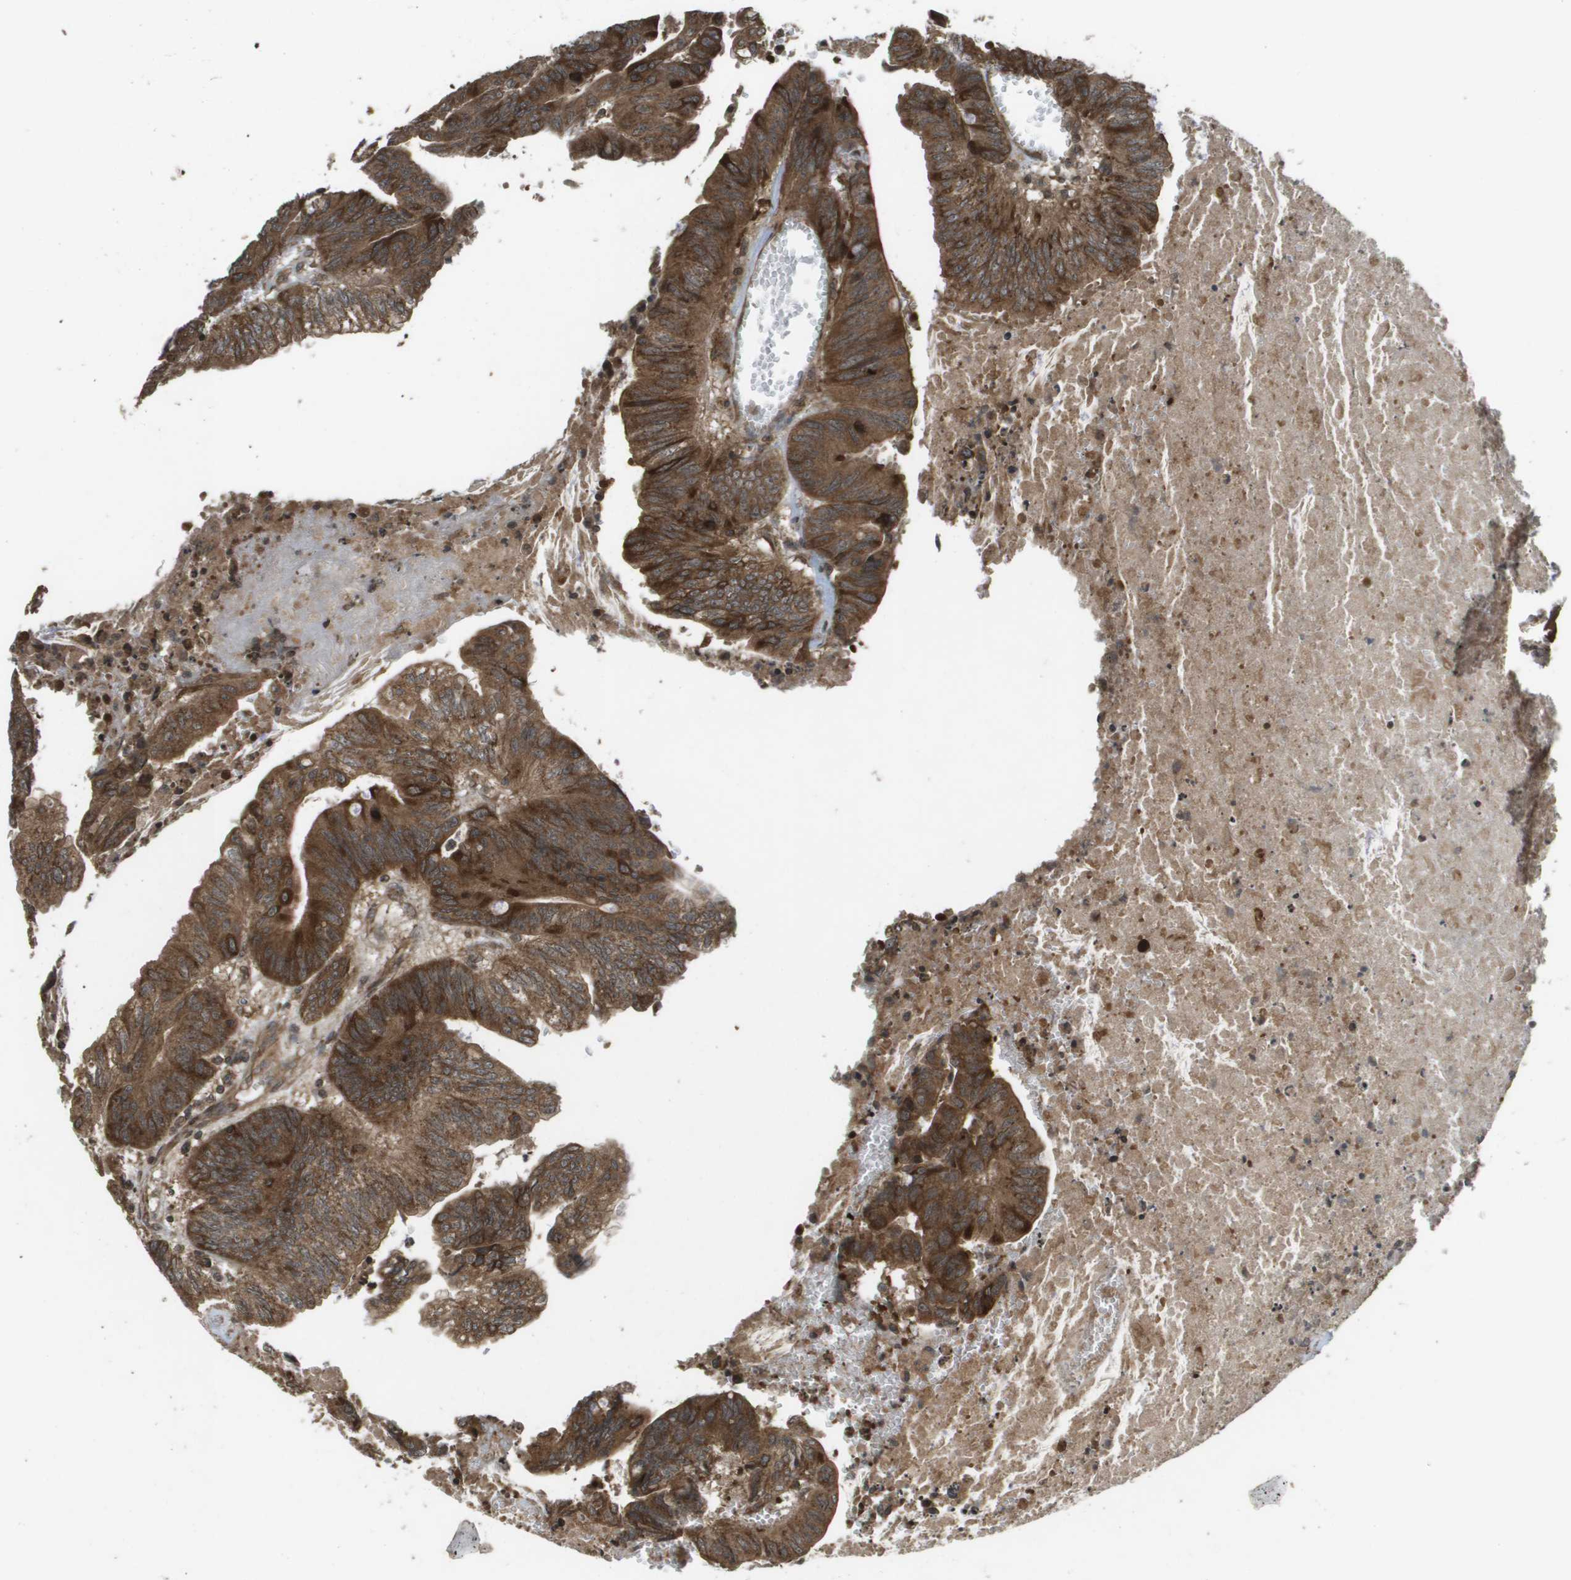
{"staining": {"intensity": "strong", "quantity": ">75%", "location": "cytoplasmic/membranous"}, "tissue": "colorectal cancer", "cell_type": "Tumor cells", "image_type": "cancer", "snomed": [{"axis": "morphology", "description": "Adenocarcinoma, NOS"}, {"axis": "topography", "description": "Colon"}], "caption": "Protein staining shows strong cytoplasmic/membranous staining in approximately >75% of tumor cells in adenocarcinoma (colorectal).", "gene": "KIF11", "patient": {"sex": "male", "age": 45}}